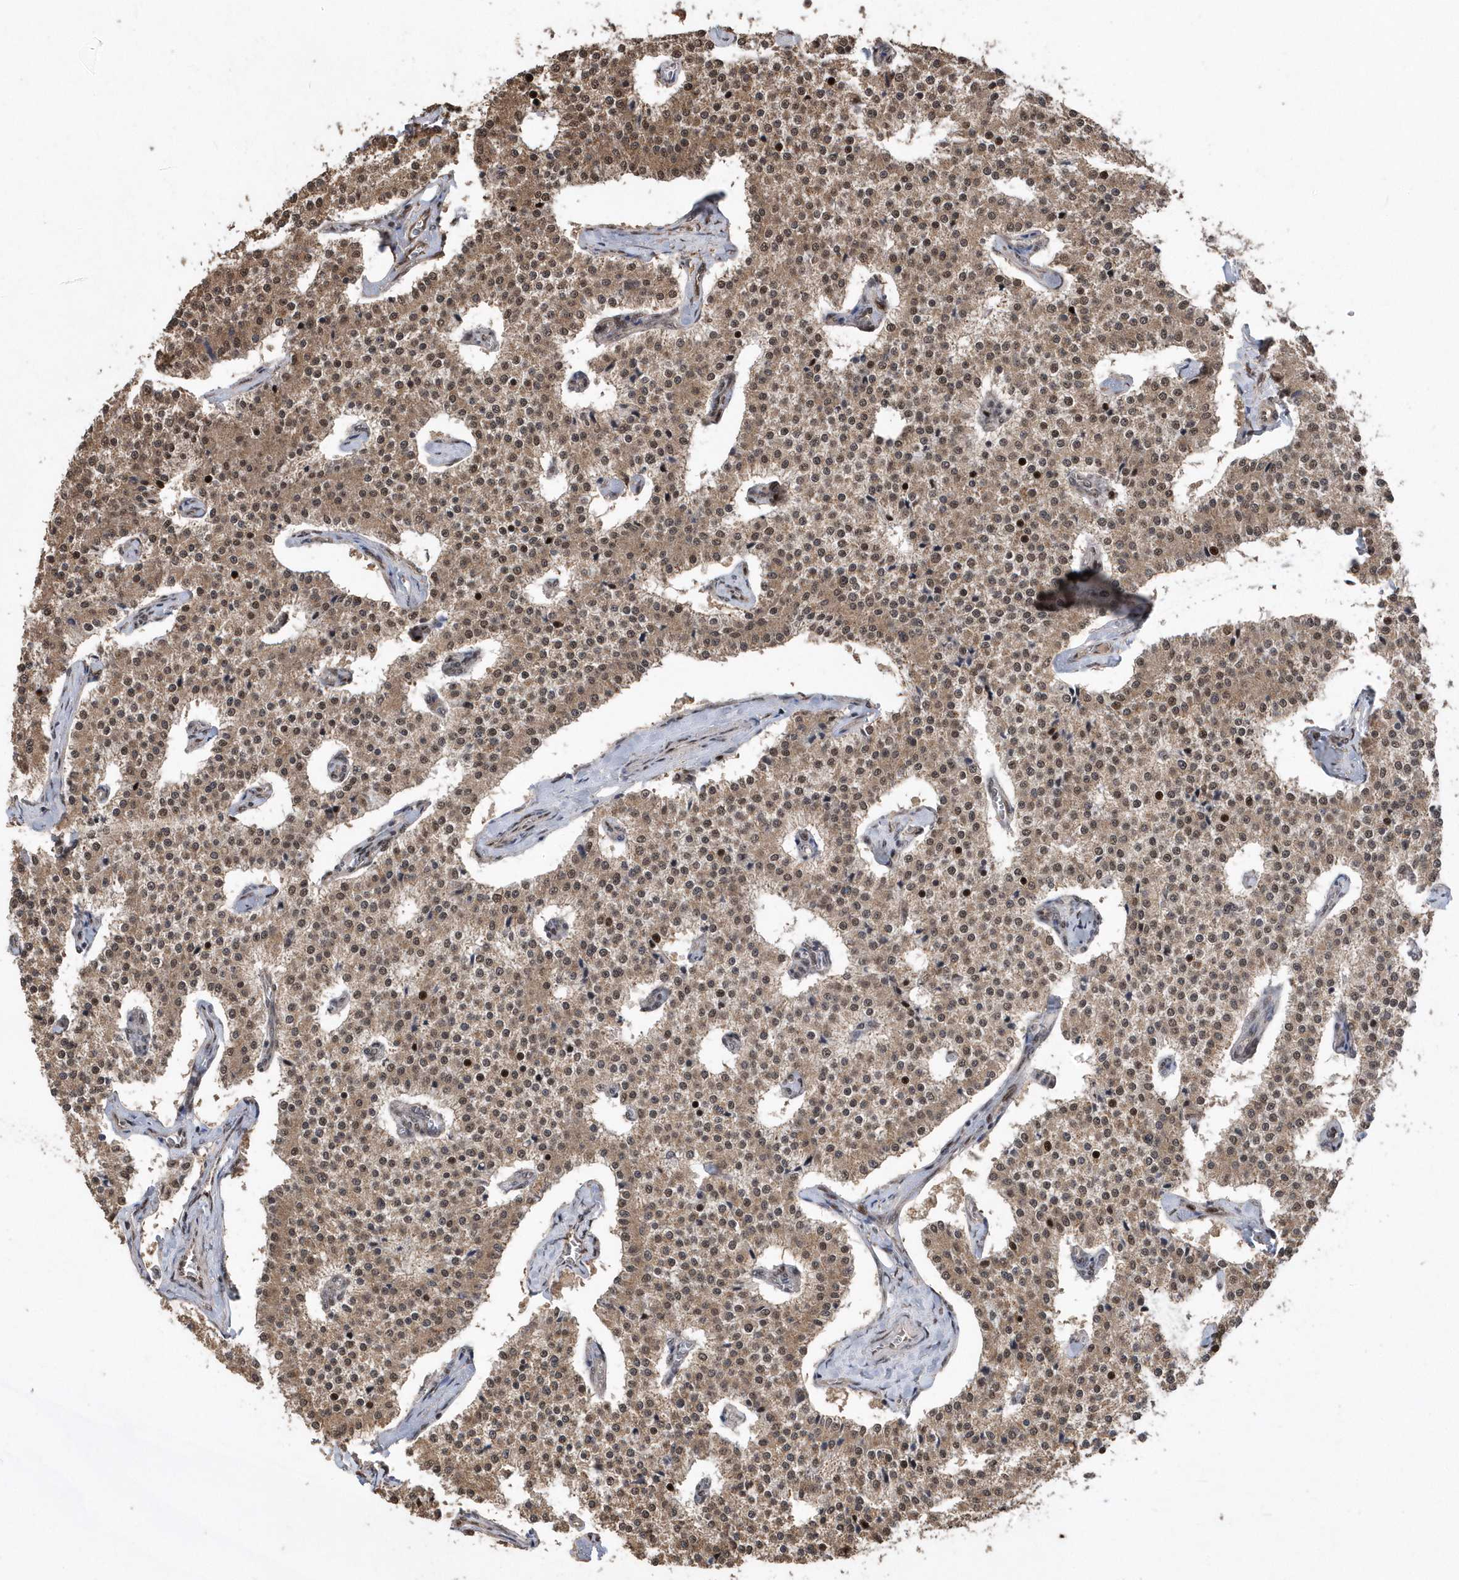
{"staining": {"intensity": "moderate", "quantity": ">75%", "location": "cytoplasmic/membranous,nuclear"}, "tissue": "carcinoid", "cell_type": "Tumor cells", "image_type": "cancer", "snomed": [{"axis": "morphology", "description": "Carcinoid, malignant, NOS"}, {"axis": "topography", "description": "Colon"}], "caption": "Carcinoid stained with a protein marker displays moderate staining in tumor cells.", "gene": "INTS12", "patient": {"sex": "female", "age": 52}}